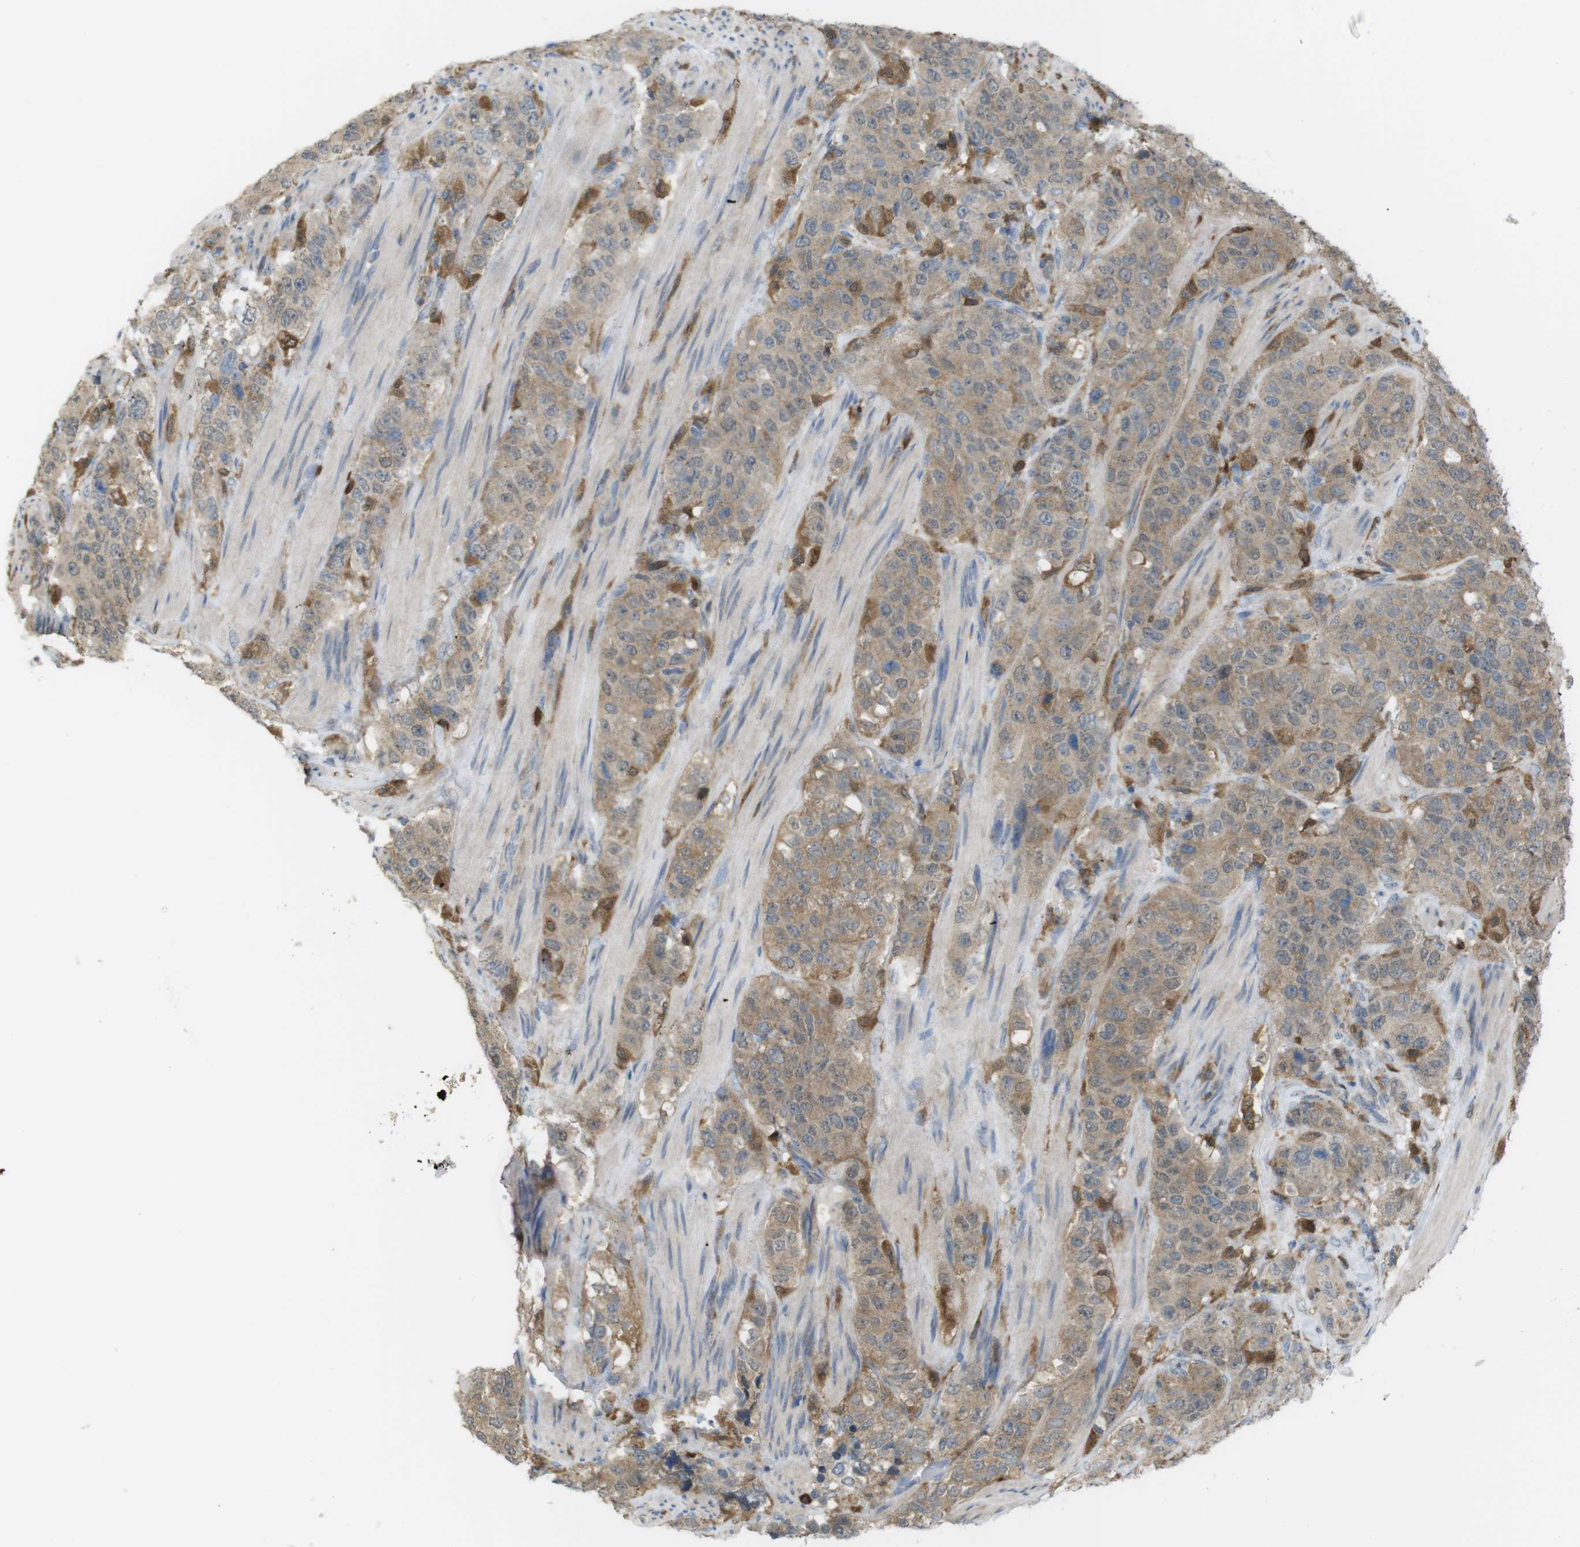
{"staining": {"intensity": "weak", "quantity": ">75%", "location": "cytoplasmic/membranous"}, "tissue": "stomach cancer", "cell_type": "Tumor cells", "image_type": "cancer", "snomed": [{"axis": "morphology", "description": "Adenocarcinoma, NOS"}, {"axis": "topography", "description": "Stomach"}], "caption": "Tumor cells display low levels of weak cytoplasmic/membranous positivity in approximately >75% of cells in human adenocarcinoma (stomach). (DAB (3,3'-diaminobenzidine) IHC, brown staining for protein, blue staining for nuclei).", "gene": "PRKCD", "patient": {"sex": "male", "age": 48}}